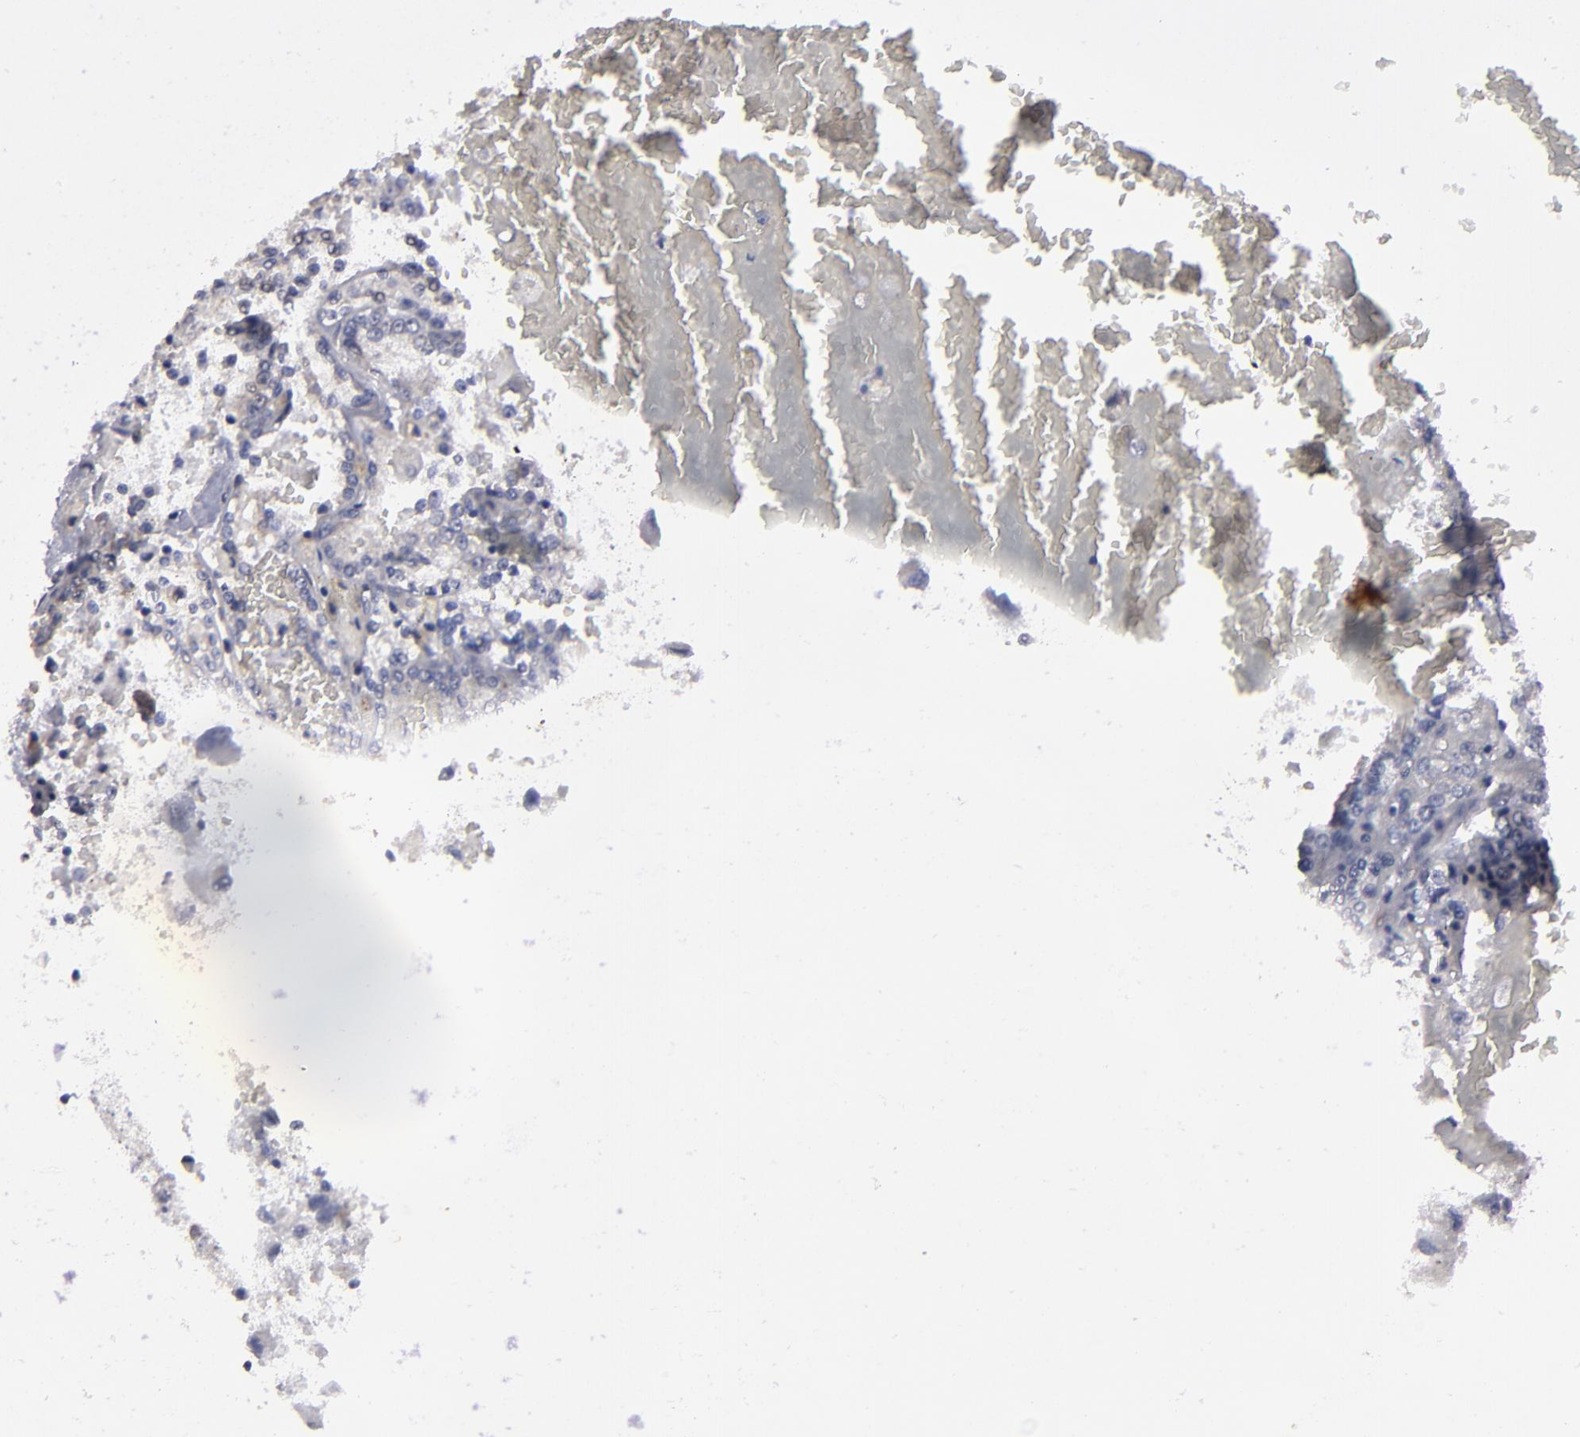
{"staining": {"intensity": "weak", "quantity": "<25%", "location": "cytoplasmic/membranous"}, "tissue": "renal cancer", "cell_type": "Tumor cells", "image_type": "cancer", "snomed": [{"axis": "morphology", "description": "Adenocarcinoma, NOS"}, {"axis": "topography", "description": "Kidney"}], "caption": "Tumor cells are negative for protein expression in human renal cancer (adenocarcinoma).", "gene": "ZNF175", "patient": {"sex": "female", "age": 56}}